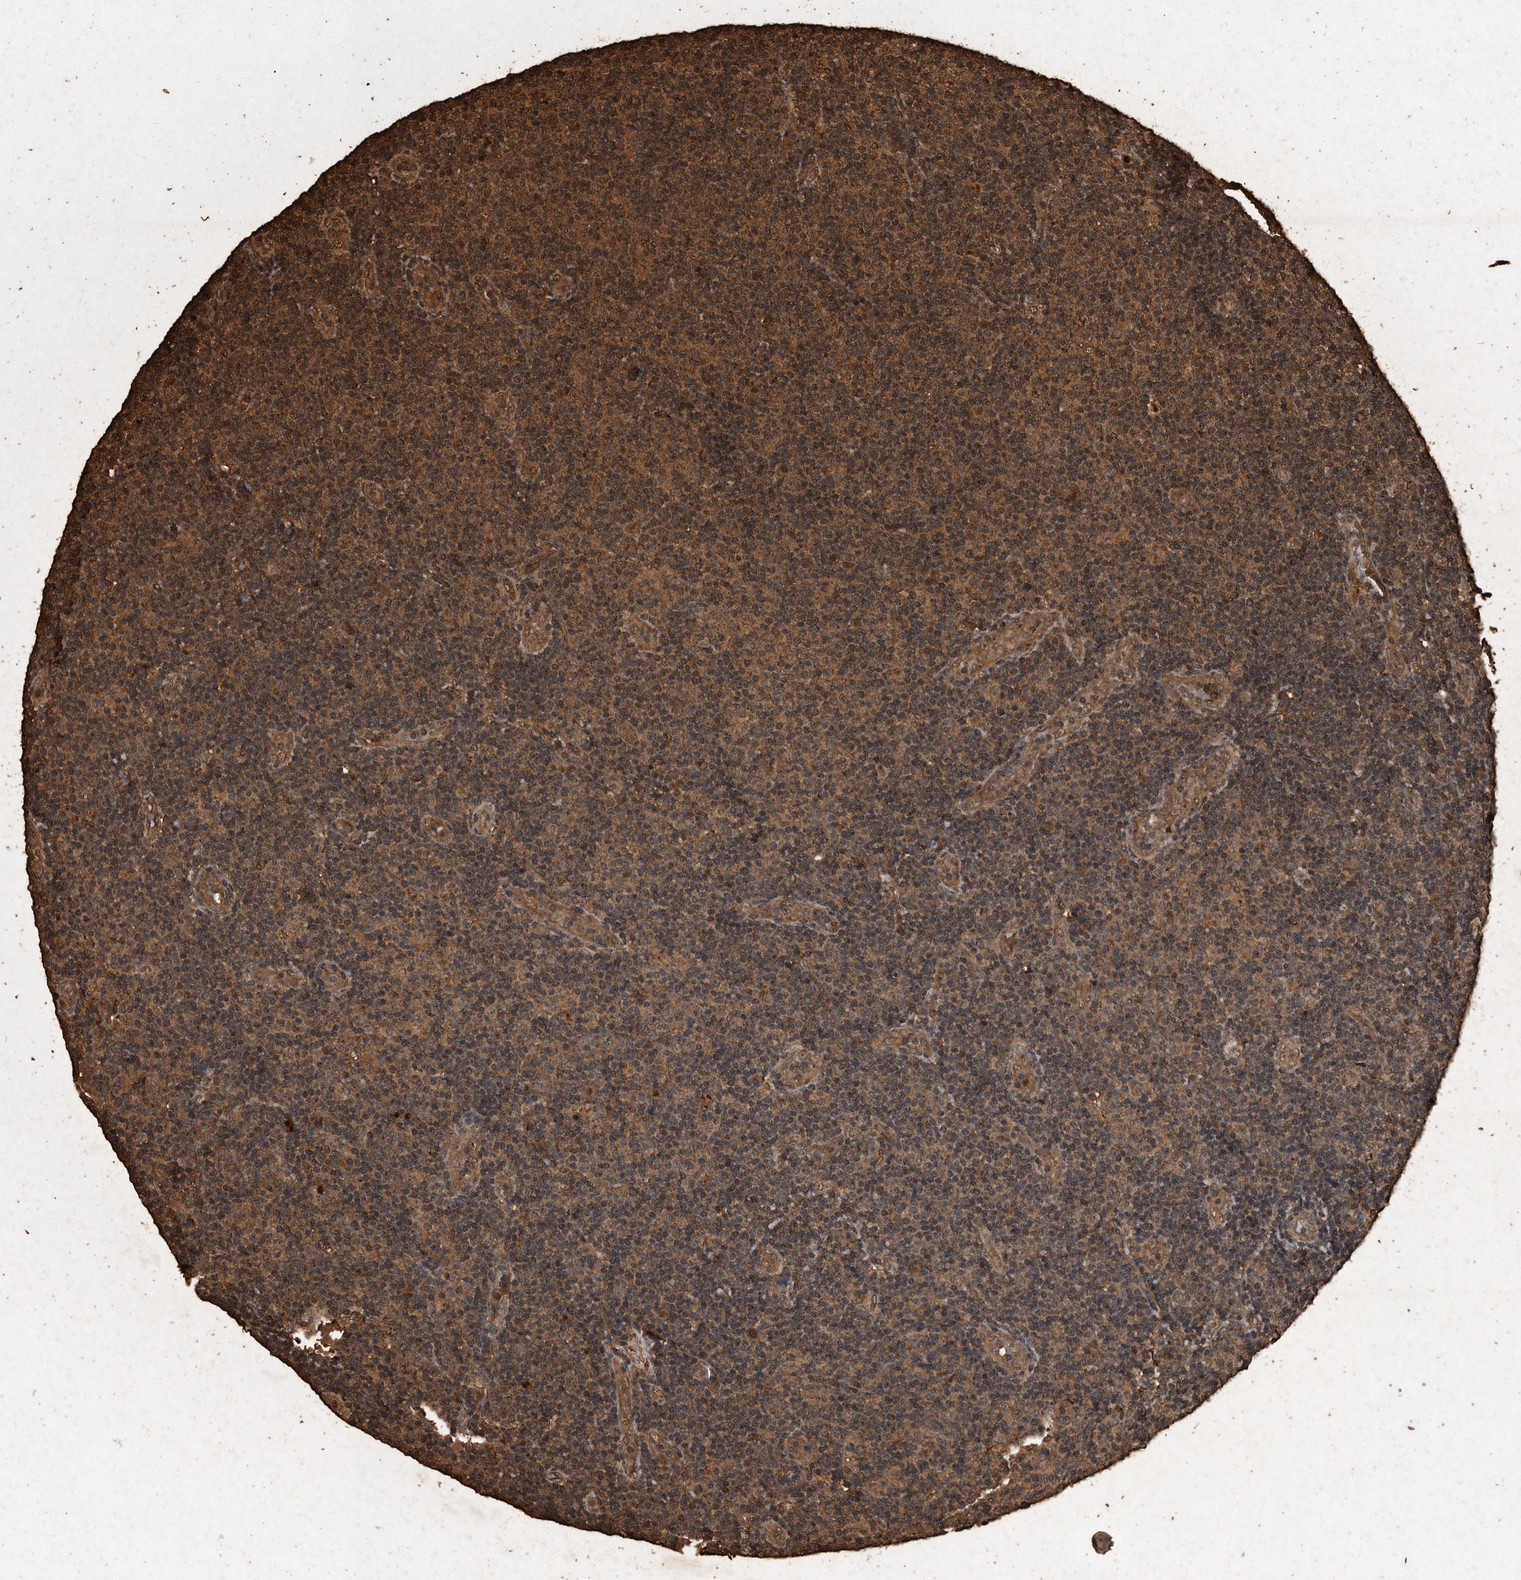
{"staining": {"intensity": "moderate", "quantity": "25%-75%", "location": "cytoplasmic/membranous"}, "tissue": "lymphoma", "cell_type": "Tumor cells", "image_type": "cancer", "snomed": [{"axis": "morphology", "description": "Malignant lymphoma, non-Hodgkin's type, Low grade"}, {"axis": "topography", "description": "Lymph node"}], "caption": "Malignant lymphoma, non-Hodgkin's type (low-grade) stained for a protein exhibits moderate cytoplasmic/membranous positivity in tumor cells.", "gene": "CFLAR", "patient": {"sex": "male", "age": 83}}